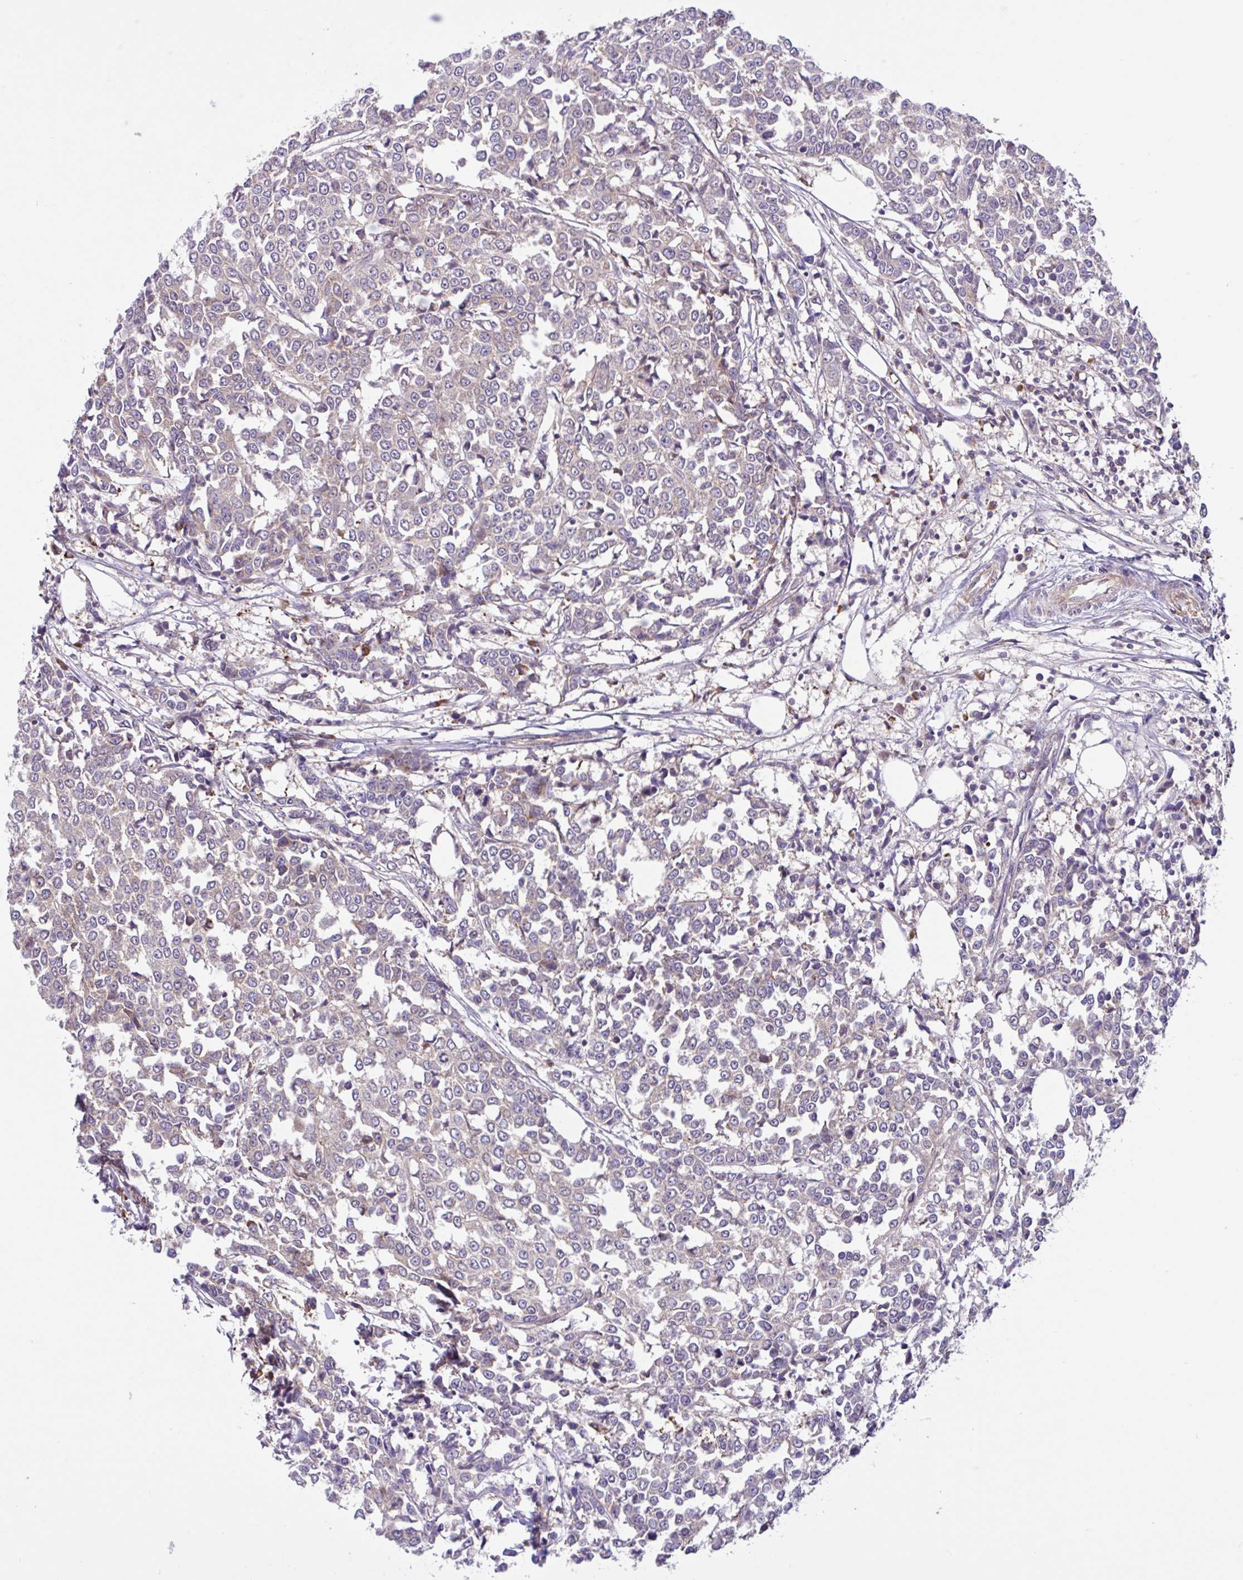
{"staining": {"intensity": "weak", "quantity": "25%-75%", "location": "cytoplasmic/membranous"}, "tissue": "breast cancer", "cell_type": "Tumor cells", "image_type": "cancer", "snomed": [{"axis": "morphology", "description": "Duct carcinoma"}, {"axis": "topography", "description": "Breast"}], "caption": "Brown immunohistochemical staining in human breast cancer demonstrates weak cytoplasmic/membranous expression in approximately 25%-75% of tumor cells. Ihc stains the protein of interest in brown and the nuclei are stained blue.", "gene": "NTPCR", "patient": {"sex": "female", "age": 80}}